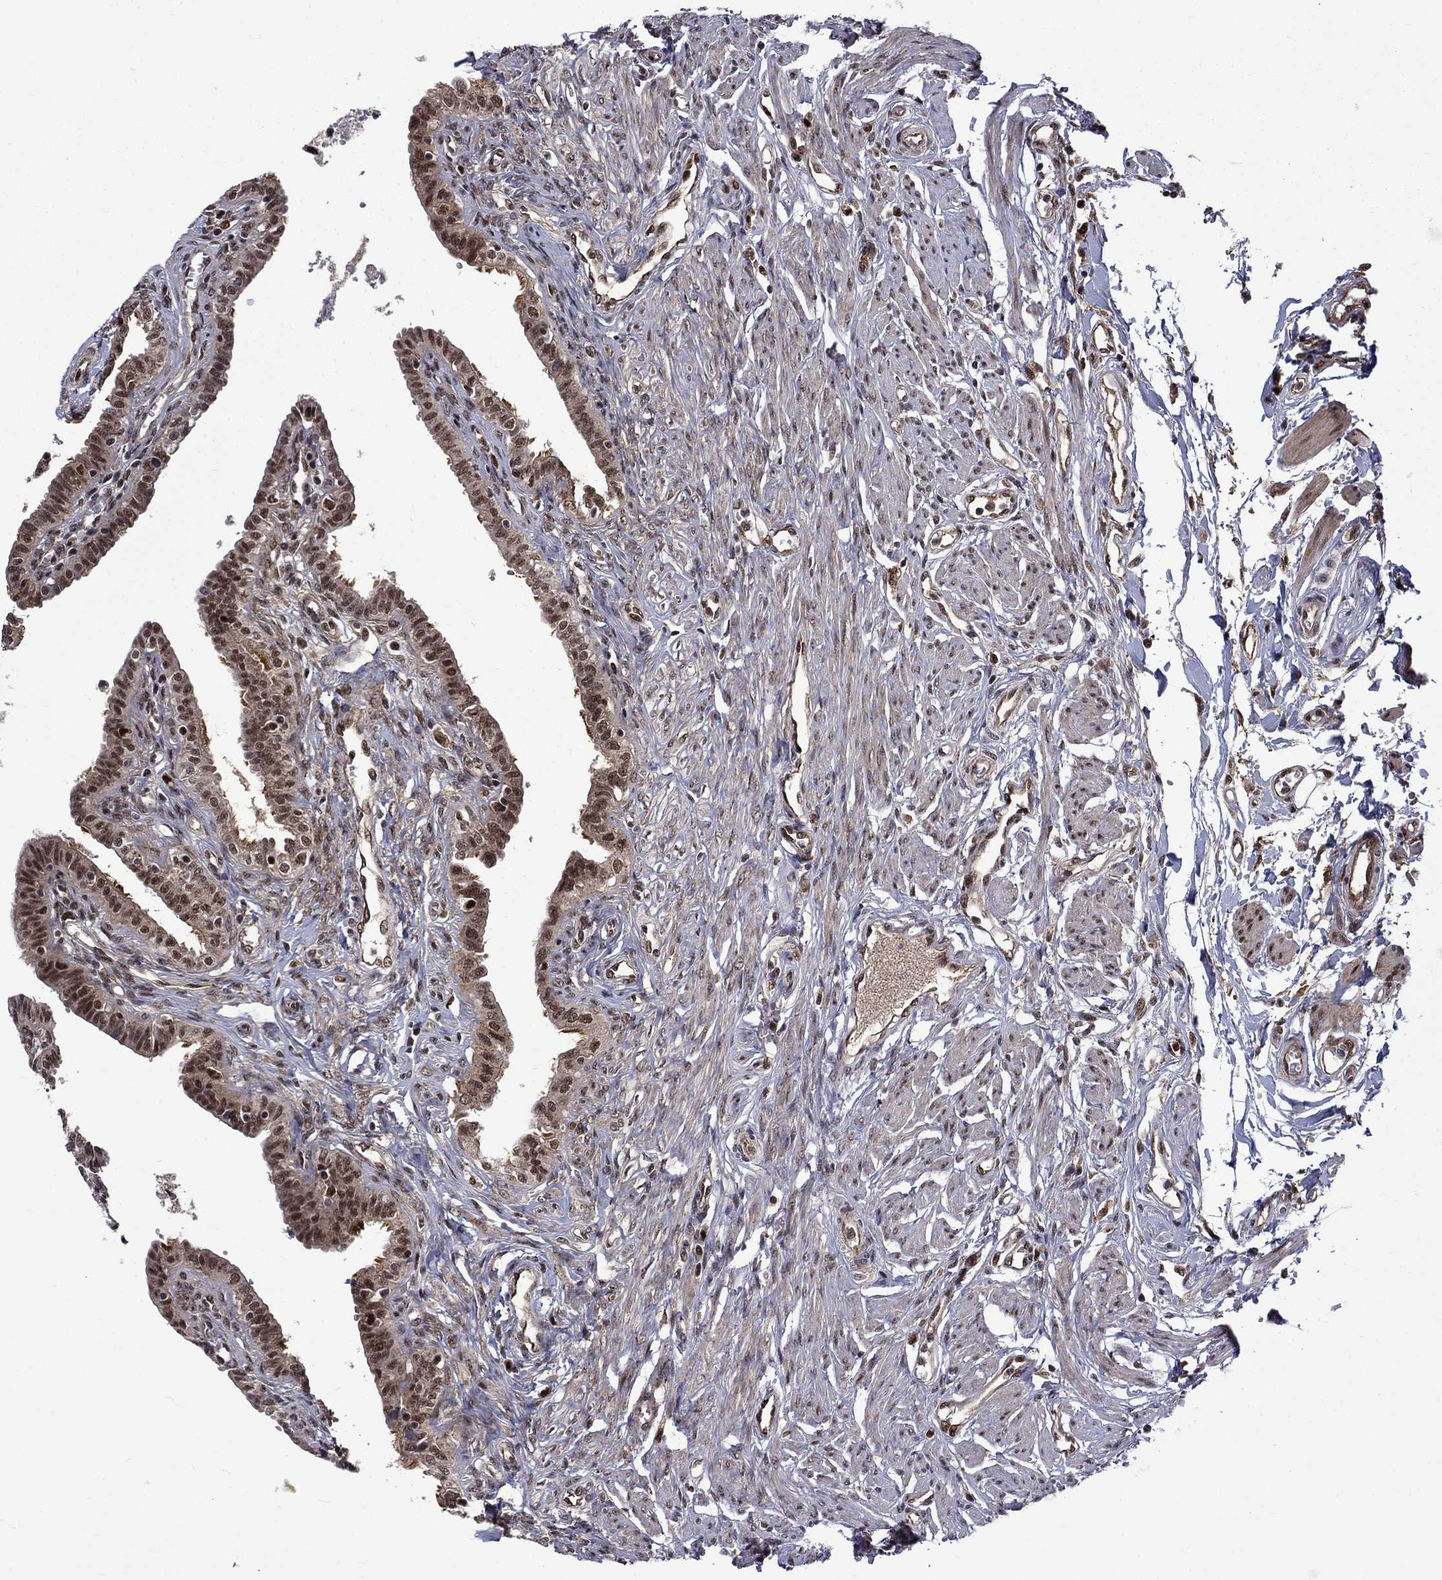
{"staining": {"intensity": "moderate", "quantity": ">75%", "location": "cytoplasmic/membranous,nuclear"}, "tissue": "fallopian tube", "cell_type": "Glandular cells", "image_type": "normal", "snomed": [{"axis": "morphology", "description": "Normal tissue, NOS"}, {"axis": "morphology", "description": "Carcinoma, endometroid"}, {"axis": "topography", "description": "Fallopian tube"}, {"axis": "topography", "description": "Ovary"}], "caption": "An immunohistochemistry (IHC) image of normal tissue is shown. Protein staining in brown shows moderate cytoplasmic/membranous,nuclear positivity in fallopian tube within glandular cells.", "gene": "KPNA3", "patient": {"sex": "female", "age": 42}}